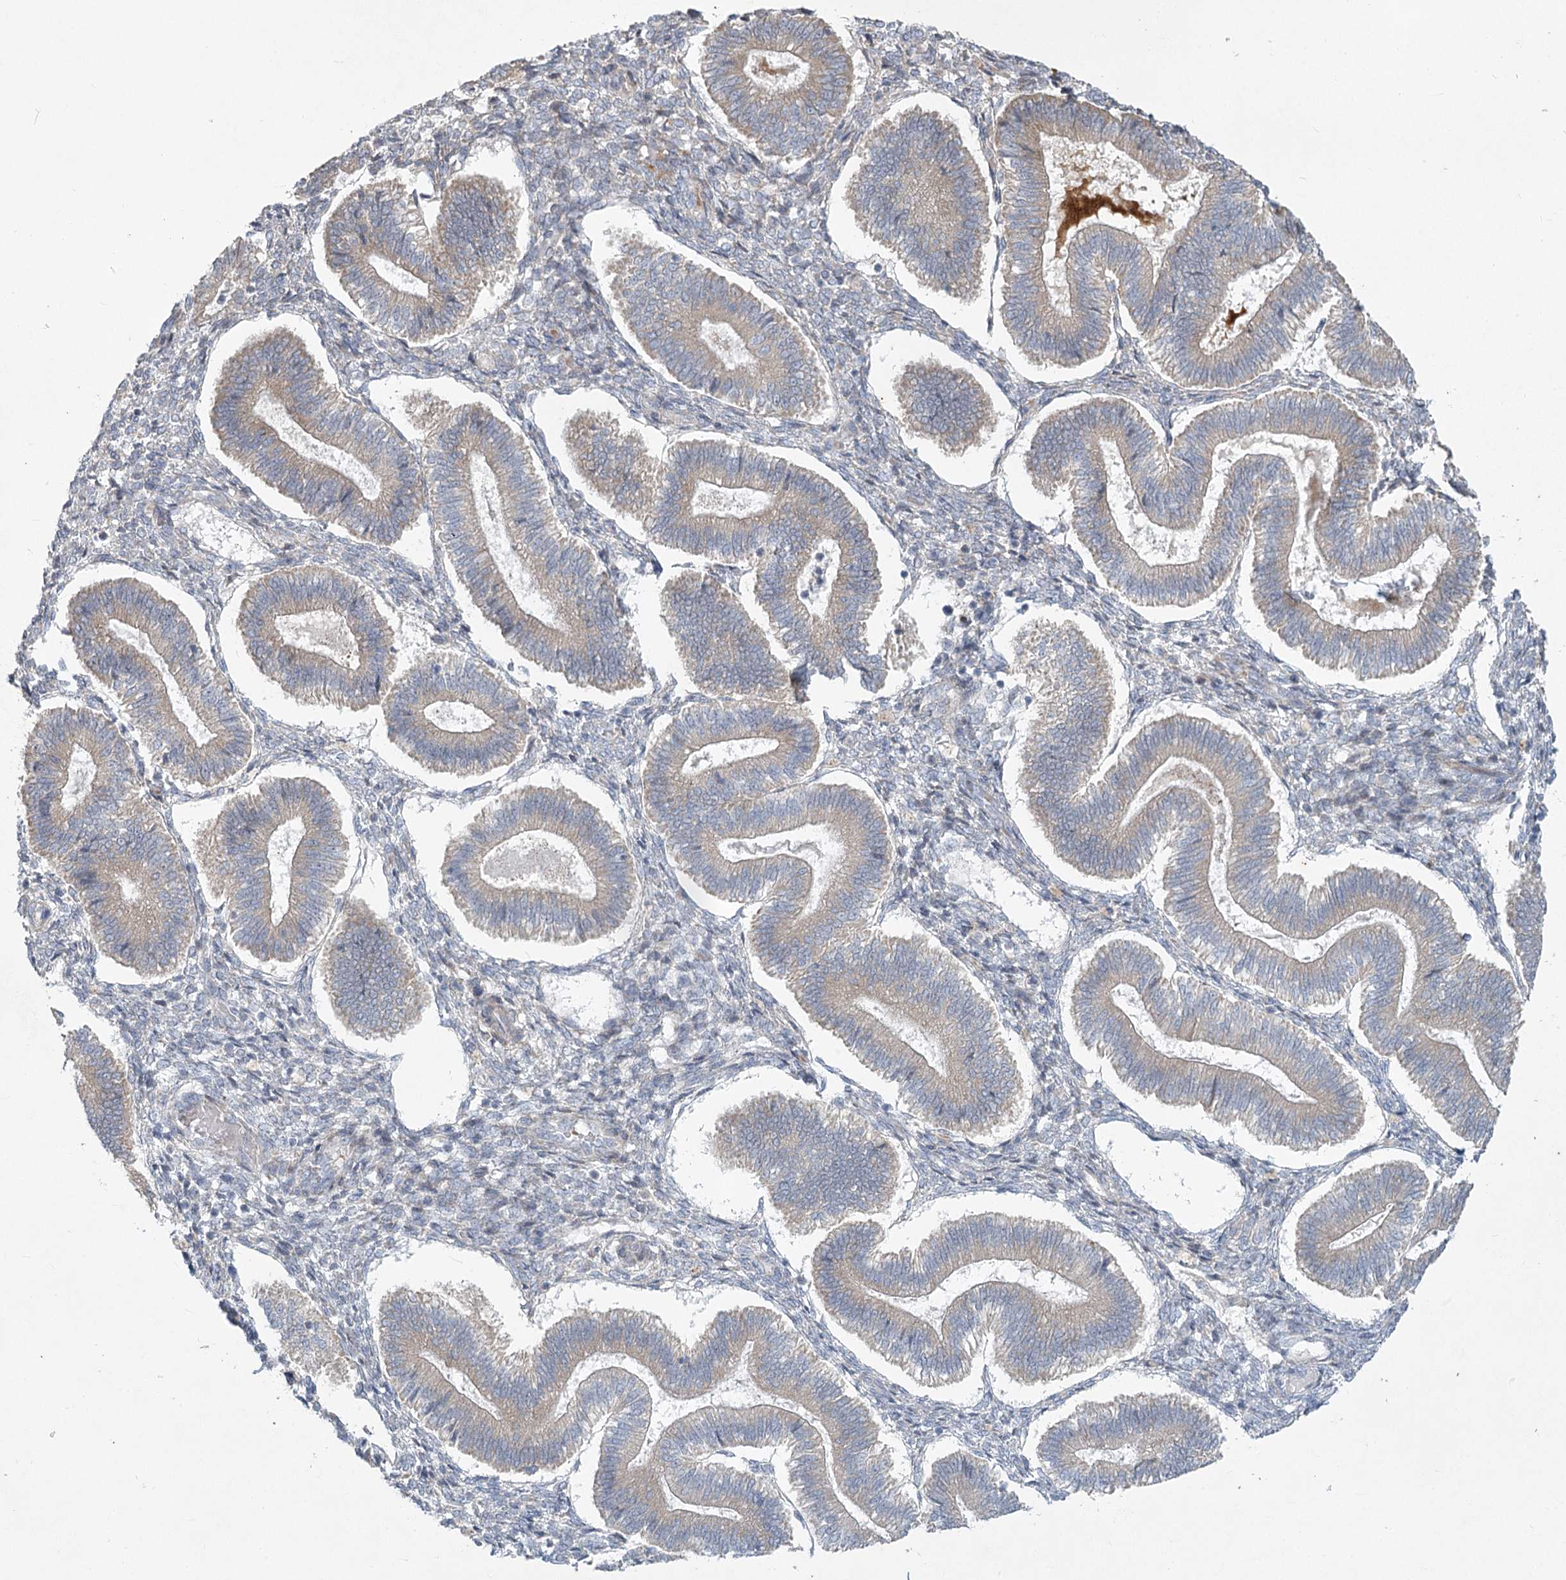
{"staining": {"intensity": "negative", "quantity": "none", "location": "none"}, "tissue": "endometrium", "cell_type": "Cells in endometrial stroma", "image_type": "normal", "snomed": [{"axis": "morphology", "description": "Normal tissue, NOS"}, {"axis": "topography", "description": "Endometrium"}], "caption": "An IHC photomicrograph of benign endometrium is shown. There is no staining in cells in endometrial stroma of endometrium. Brightfield microscopy of IHC stained with DAB (3,3'-diaminobenzidine) (brown) and hematoxylin (blue), captured at high magnification.", "gene": "PLA2G12A", "patient": {"sex": "female", "age": 25}}